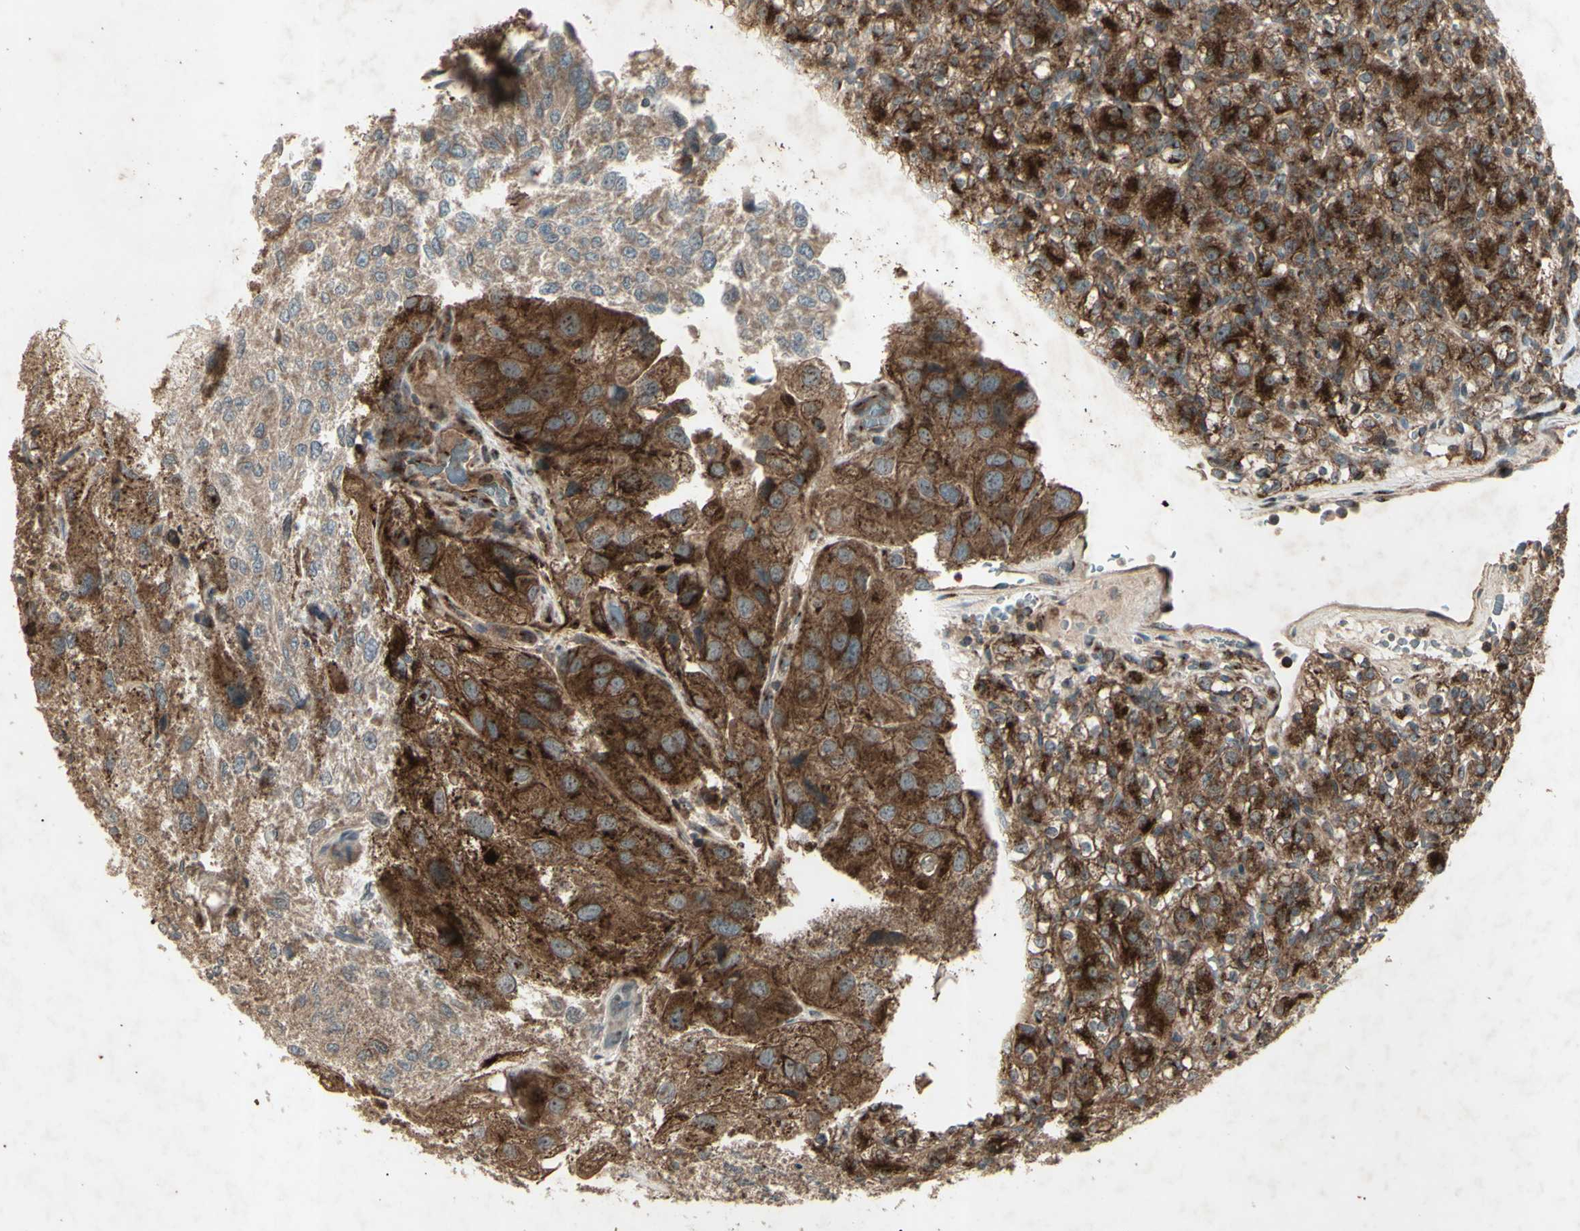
{"staining": {"intensity": "strong", "quantity": ">75%", "location": "cytoplasmic/membranous"}, "tissue": "renal cancer", "cell_type": "Tumor cells", "image_type": "cancer", "snomed": [{"axis": "morphology", "description": "Normal tissue, NOS"}, {"axis": "morphology", "description": "Adenocarcinoma, NOS"}, {"axis": "topography", "description": "Kidney"}], "caption": "Immunohistochemistry micrograph of neoplastic tissue: human renal cancer (adenocarcinoma) stained using immunohistochemistry (IHC) exhibits high levels of strong protein expression localized specifically in the cytoplasmic/membranous of tumor cells, appearing as a cytoplasmic/membranous brown color.", "gene": "AP1G1", "patient": {"sex": "female", "age": 72}}